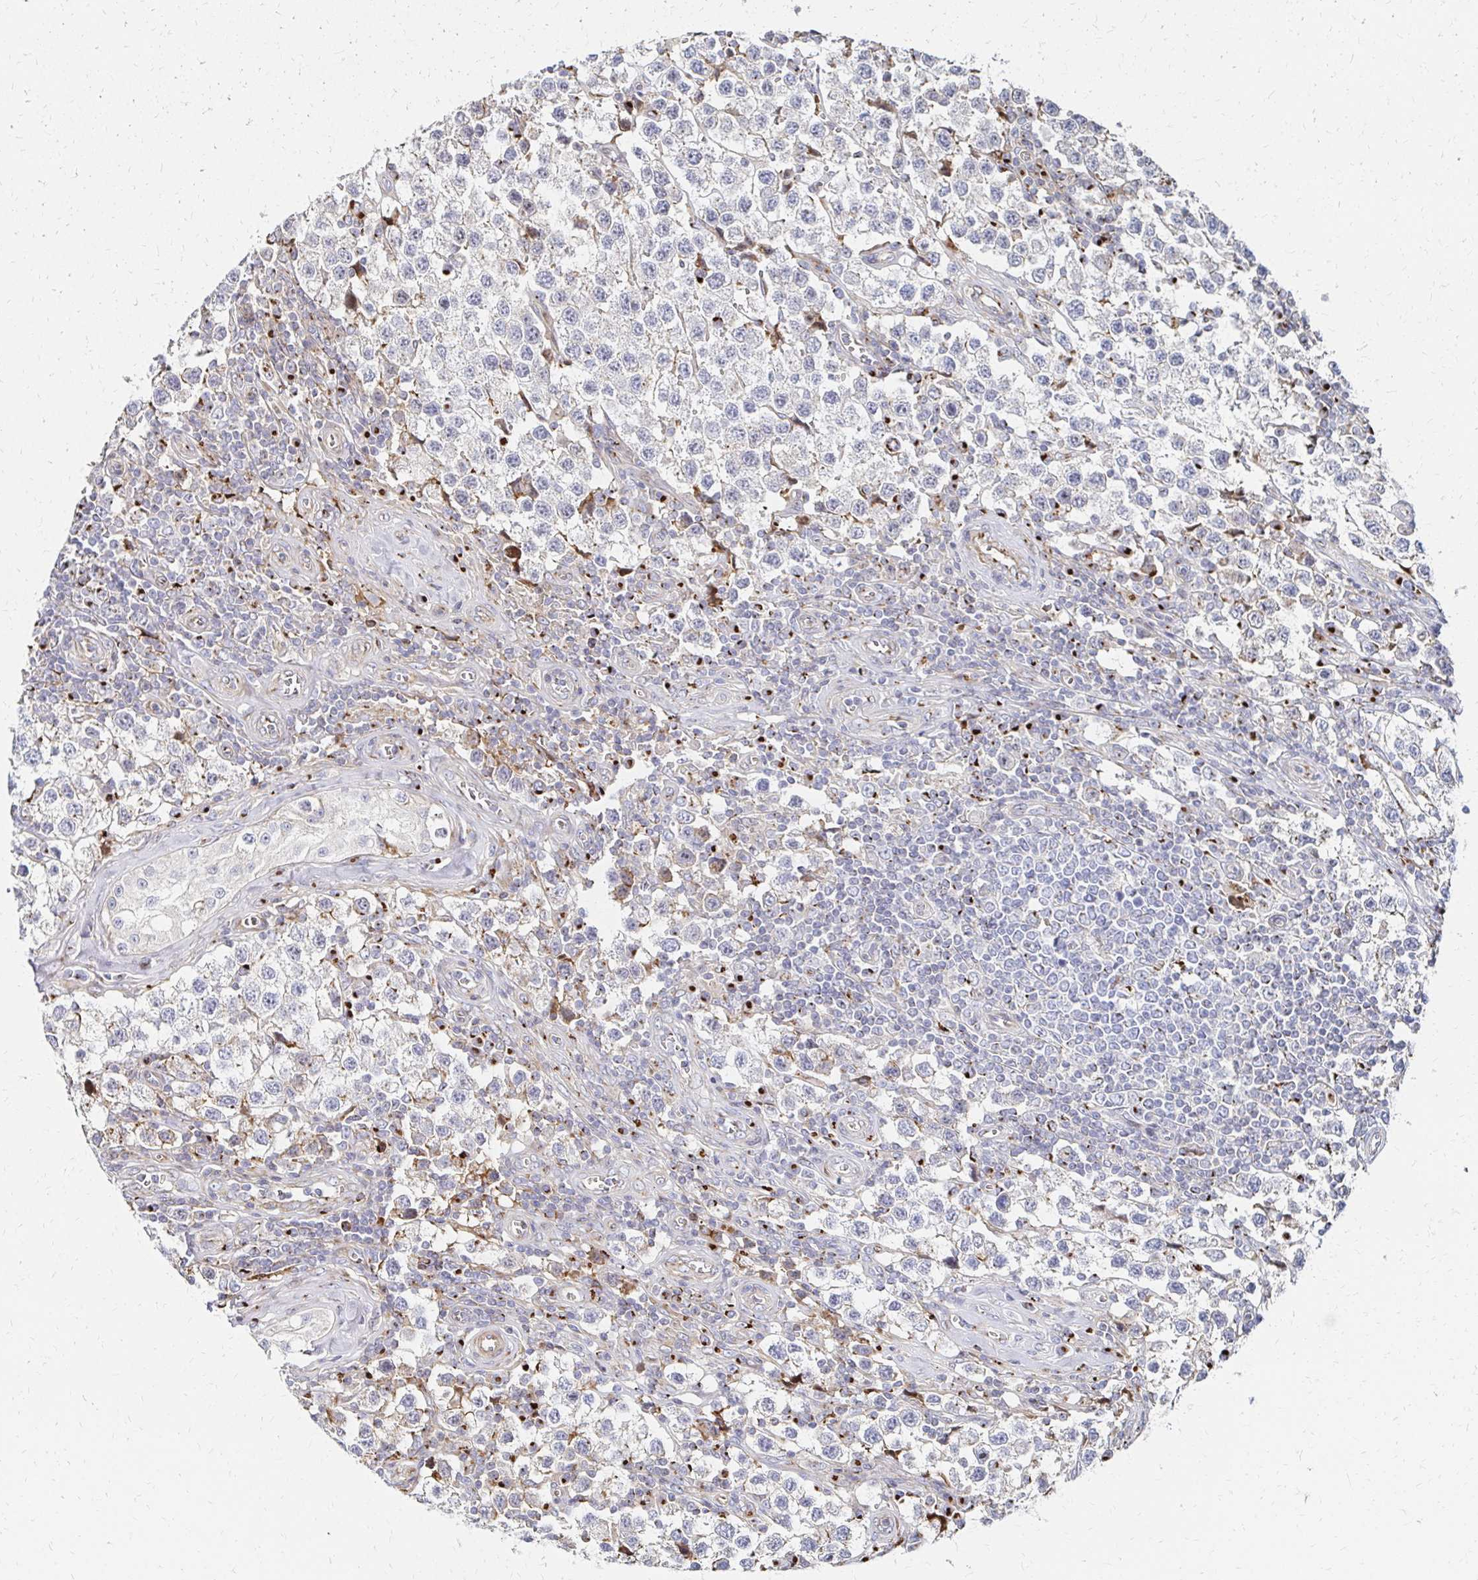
{"staining": {"intensity": "weak", "quantity": "<25%", "location": "cytoplasmic/membranous"}, "tissue": "testis cancer", "cell_type": "Tumor cells", "image_type": "cancer", "snomed": [{"axis": "morphology", "description": "Seminoma, NOS"}, {"axis": "topography", "description": "Testis"}], "caption": "The image displays no staining of tumor cells in testis cancer.", "gene": "MAN1A1", "patient": {"sex": "male", "age": 34}}